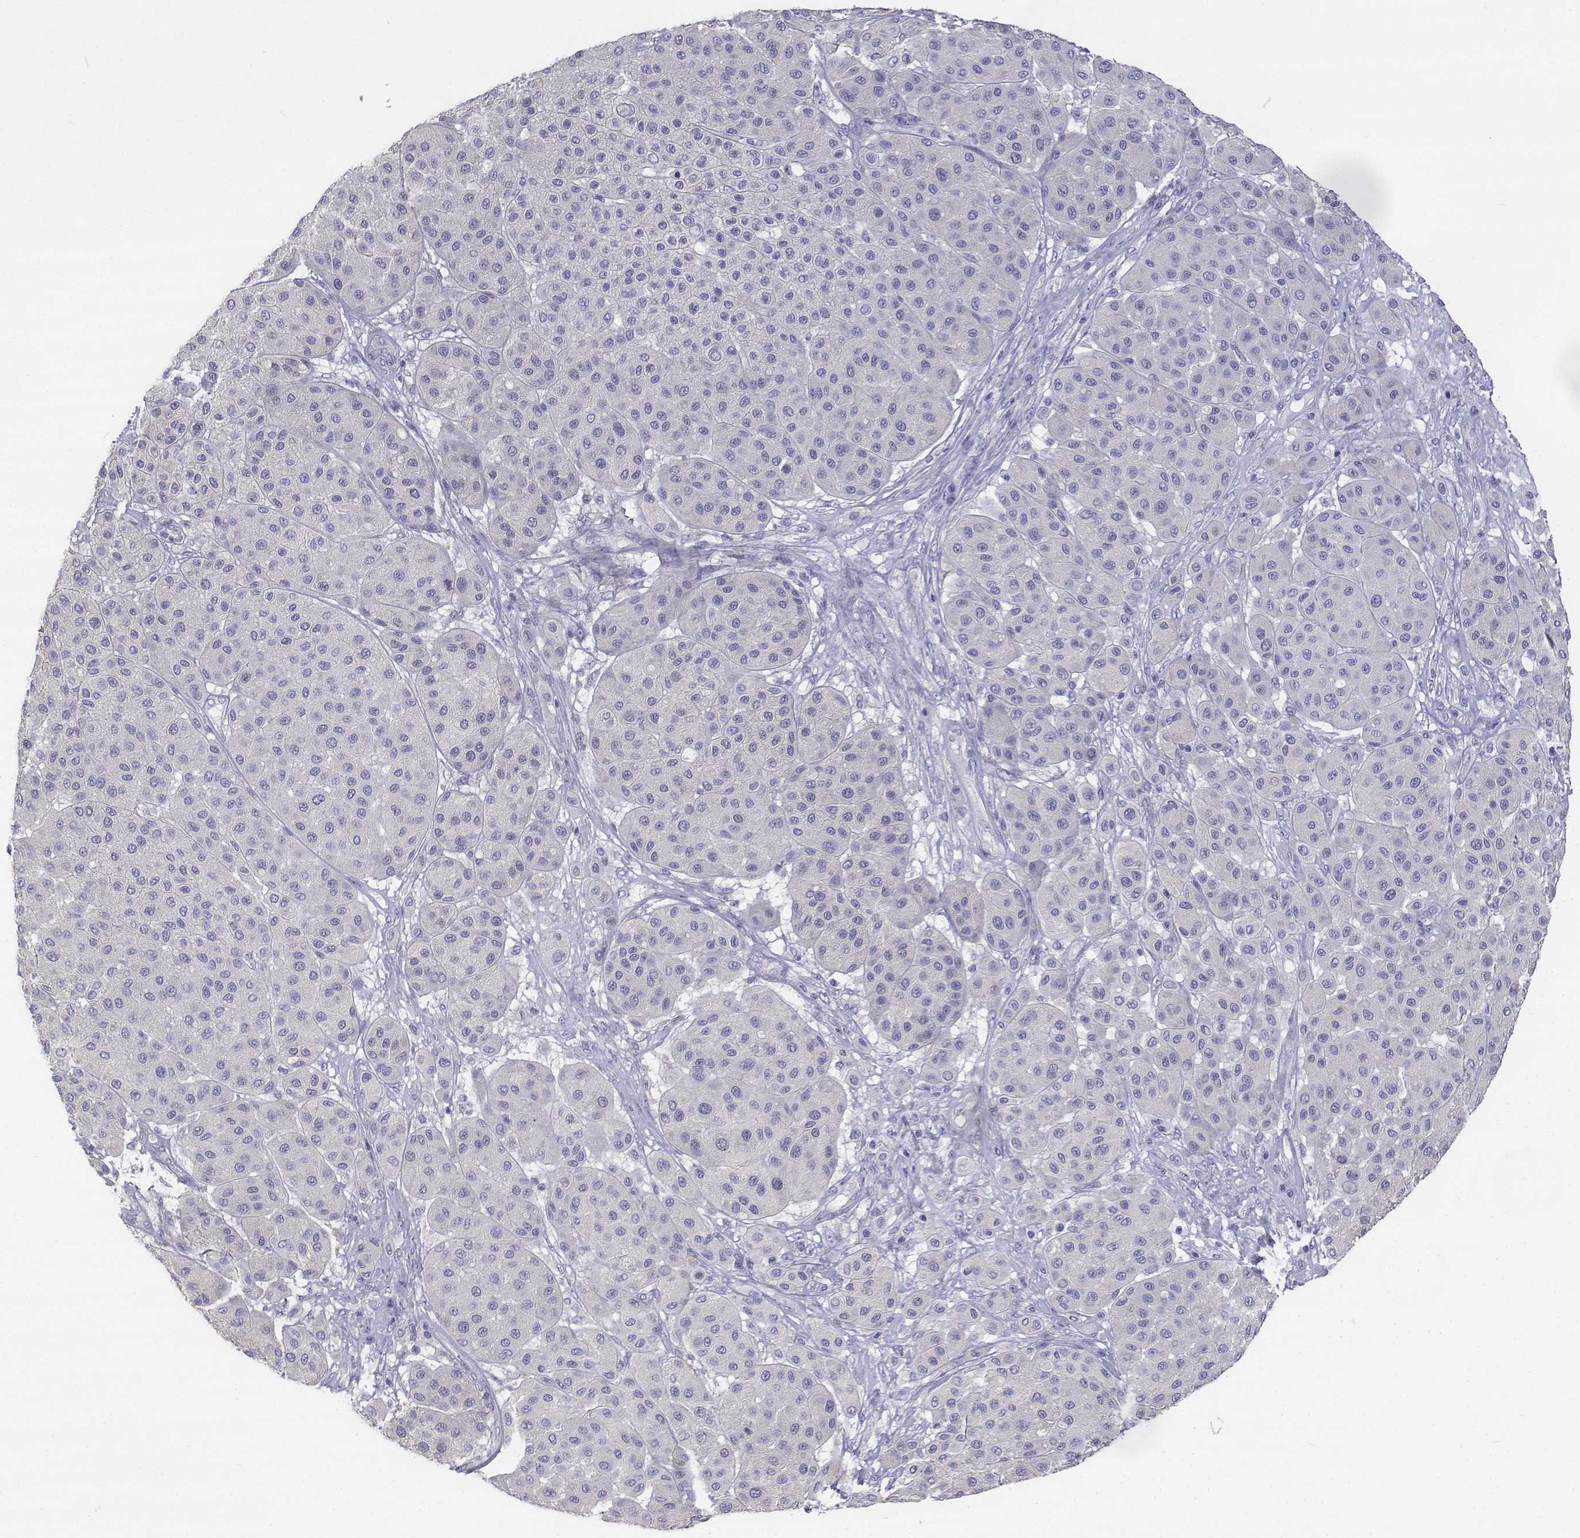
{"staining": {"intensity": "negative", "quantity": "none", "location": "none"}, "tissue": "melanoma", "cell_type": "Tumor cells", "image_type": "cancer", "snomed": [{"axis": "morphology", "description": "Malignant melanoma, Metastatic site"}, {"axis": "topography", "description": "Smooth muscle"}], "caption": "High magnification brightfield microscopy of melanoma stained with DAB (3,3'-diaminobenzidine) (brown) and counterstained with hematoxylin (blue): tumor cells show no significant staining.", "gene": "LGSN", "patient": {"sex": "male", "age": 41}}